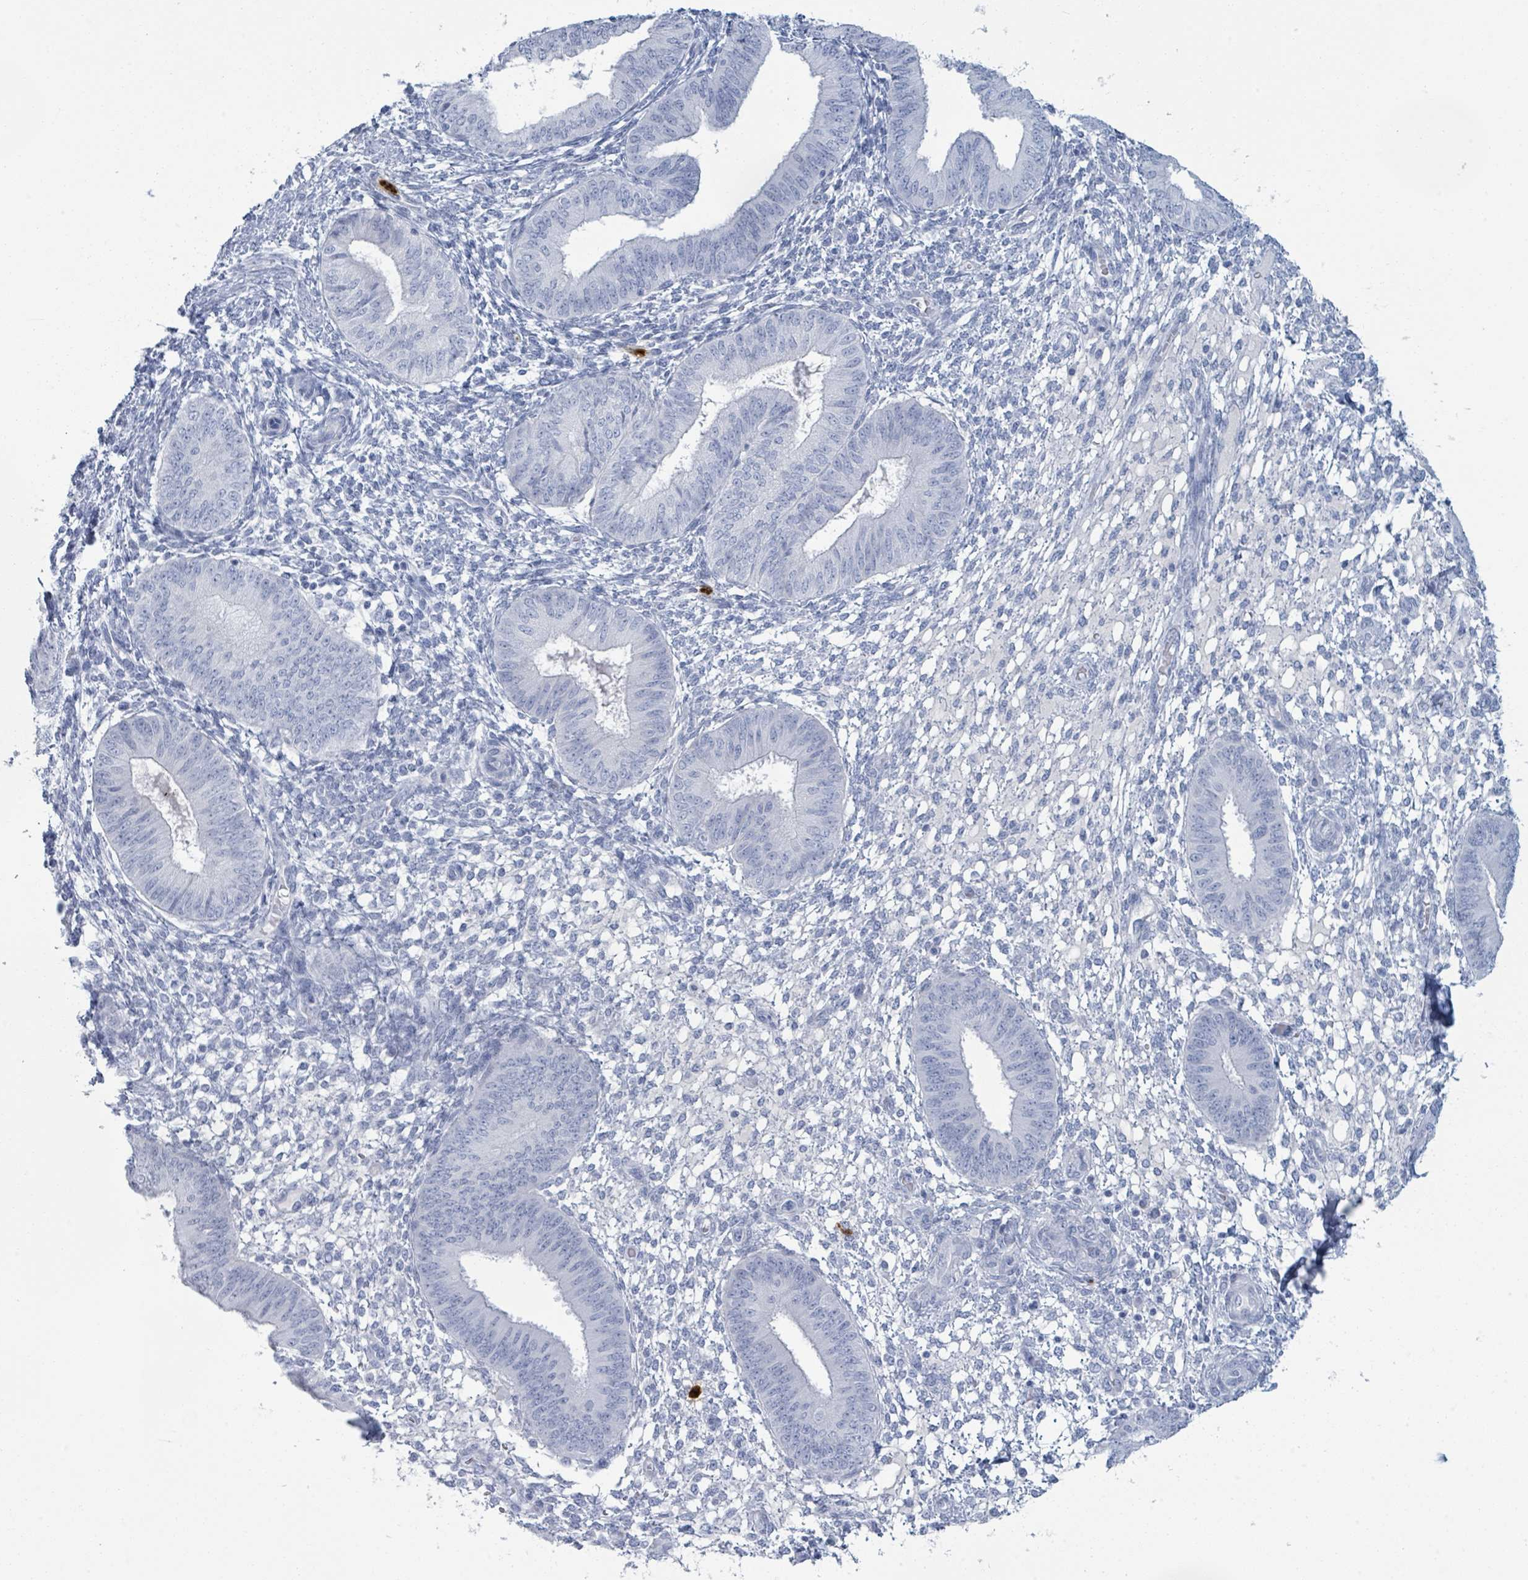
{"staining": {"intensity": "negative", "quantity": "none", "location": "none"}, "tissue": "endometrium", "cell_type": "Cells in endometrial stroma", "image_type": "normal", "snomed": [{"axis": "morphology", "description": "Normal tissue, NOS"}, {"axis": "topography", "description": "Endometrium"}], "caption": "The IHC histopathology image has no significant expression in cells in endometrial stroma of endometrium. Brightfield microscopy of IHC stained with DAB (3,3'-diaminobenzidine) (brown) and hematoxylin (blue), captured at high magnification.", "gene": "DEFA4", "patient": {"sex": "female", "age": 49}}